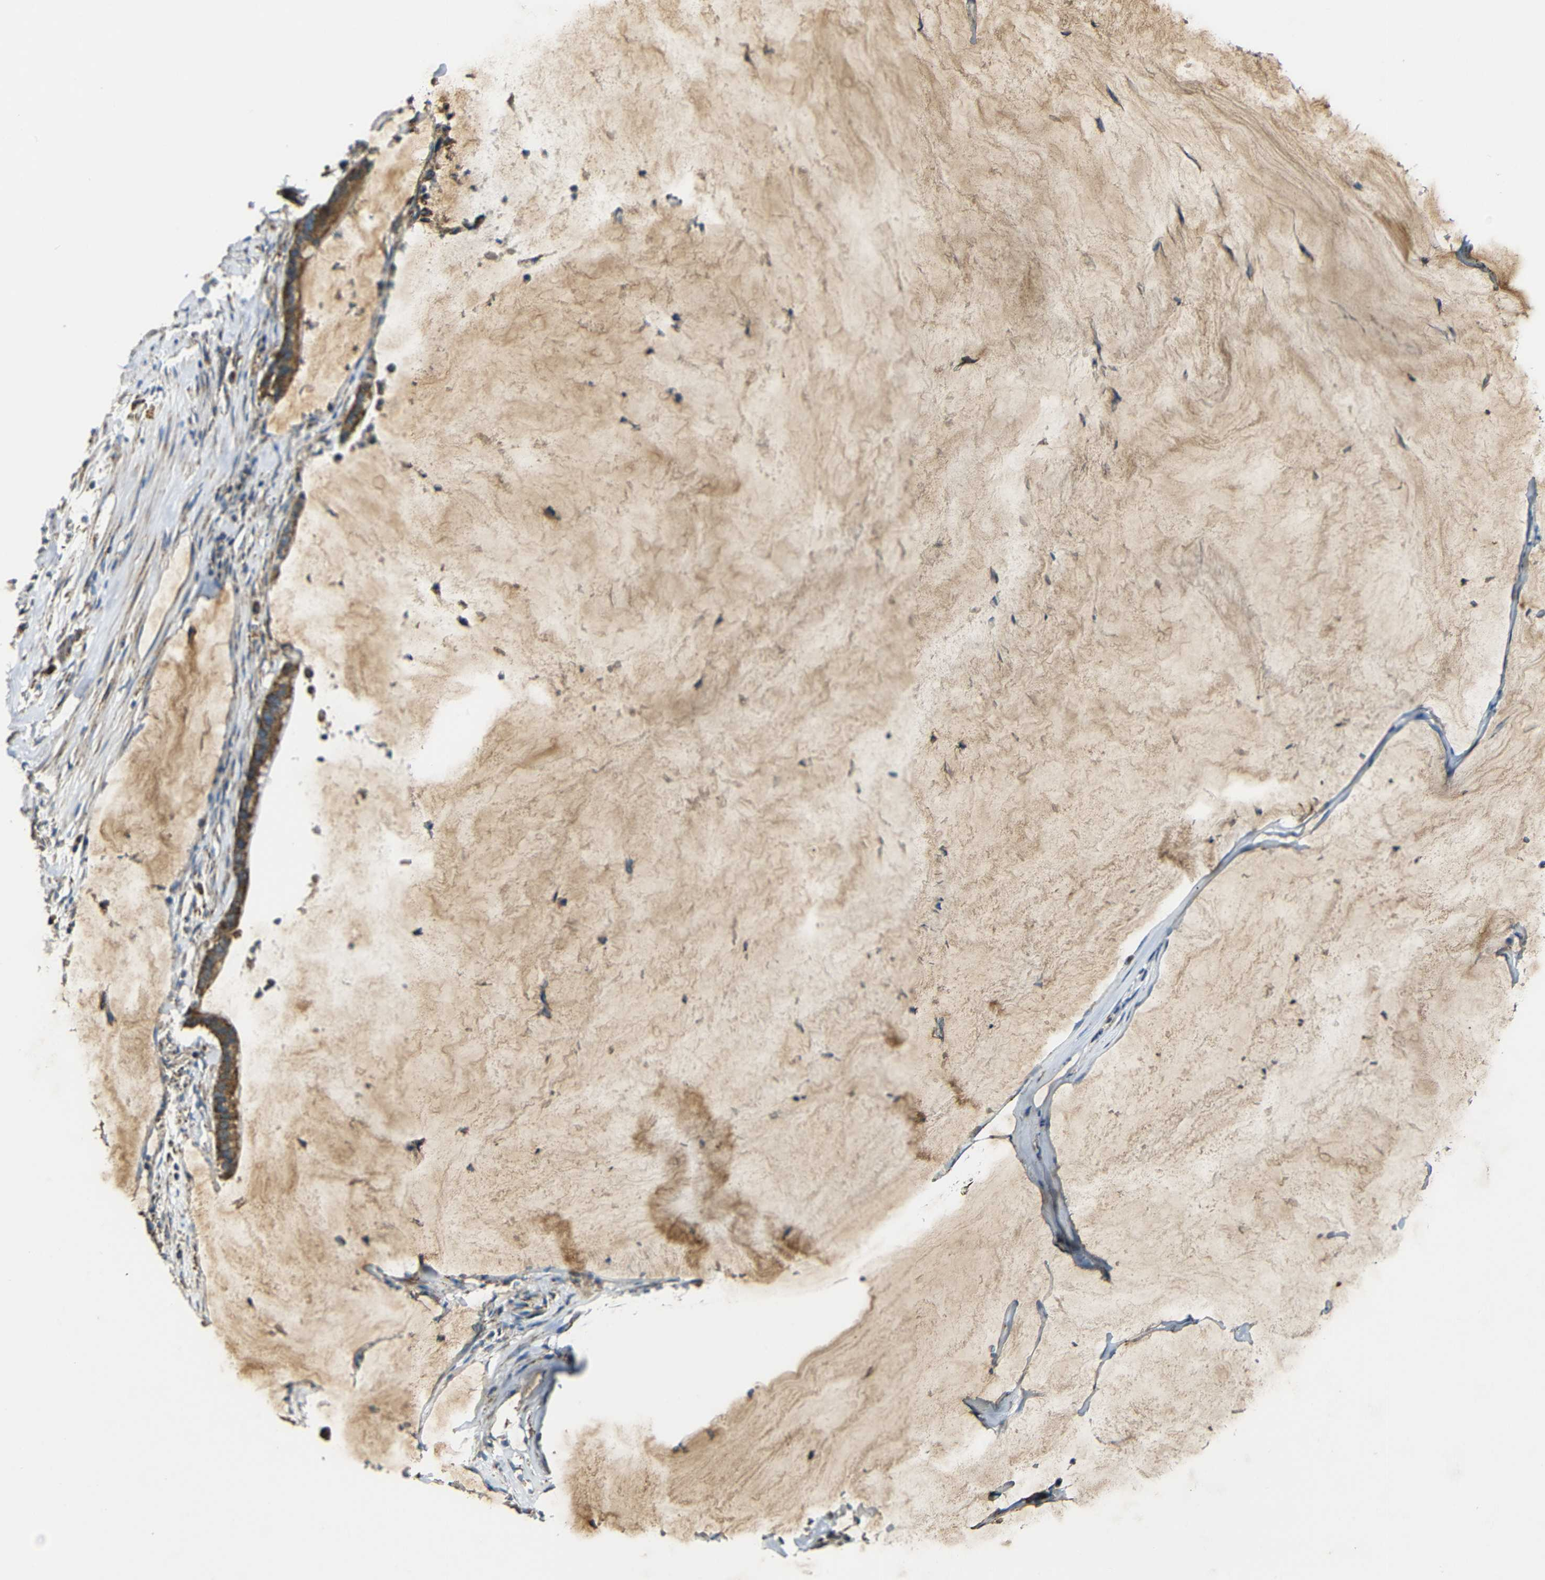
{"staining": {"intensity": "moderate", "quantity": ">75%", "location": "cytoplasmic/membranous"}, "tissue": "pancreatic cancer", "cell_type": "Tumor cells", "image_type": "cancer", "snomed": [{"axis": "morphology", "description": "Adenocarcinoma, NOS"}, {"axis": "topography", "description": "Pancreas"}], "caption": "Human adenocarcinoma (pancreatic) stained with a brown dye exhibits moderate cytoplasmic/membranous positive positivity in about >75% of tumor cells.", "gene": "NR3C2", "patient": {"sex": "male", "age": 41}}